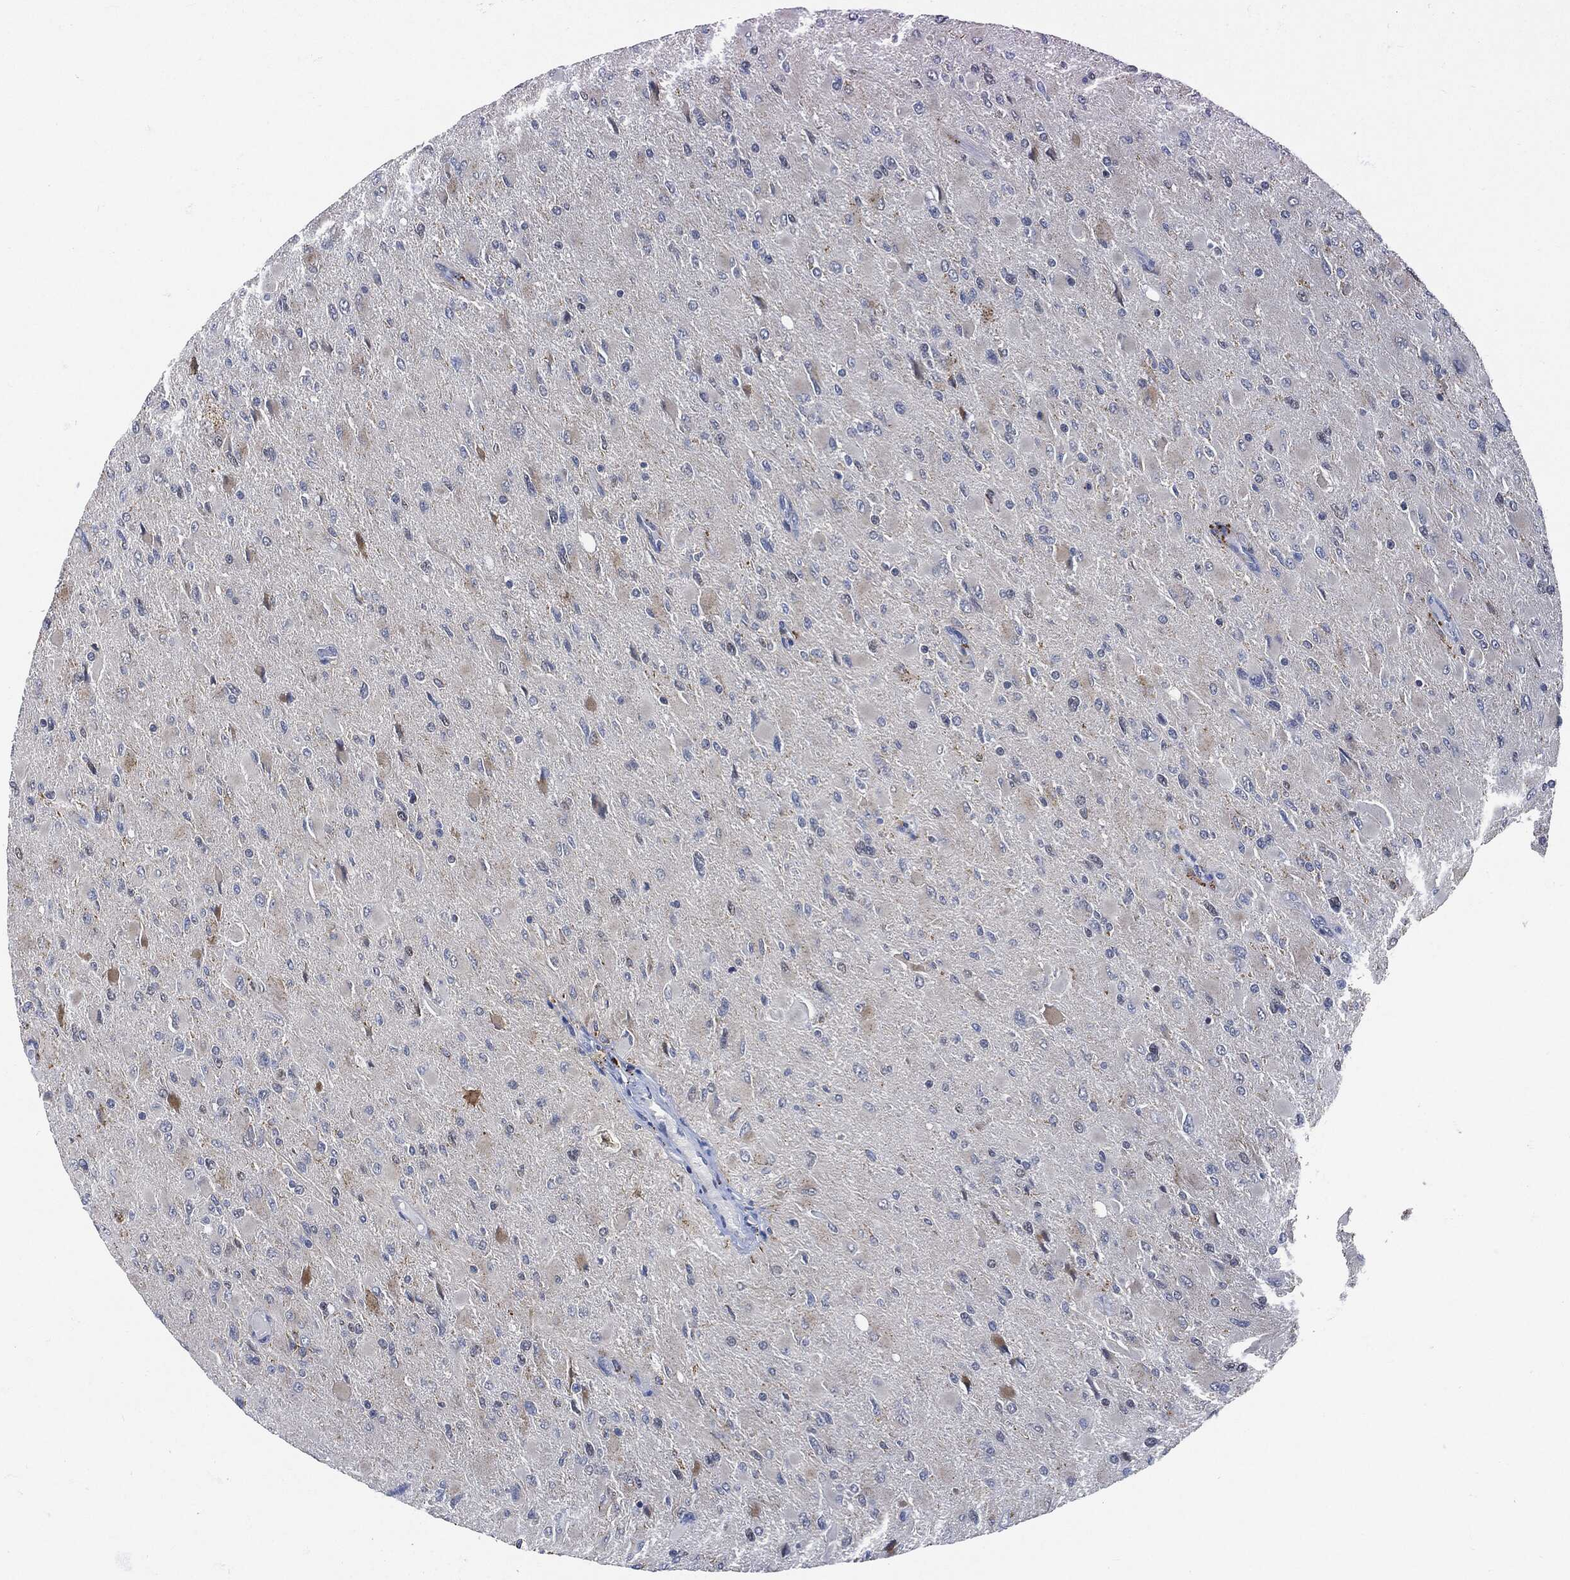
{"staining": {"intensity": "negative", "quantity": "none", "location": "none"}, "tissue": "glioma", "cell_type": "Tumor cells", "image_type": "cancer", "snomed": [{"axis": "morphology", "description": "Glioma, malignant, High grade"}, {"axis": "topography", "description": "Cerebral cortex"}], "caption": "This is a micrograph of IHC staining of glioma, which shows no positivity in tumor cells.", "gene": "VSIG4", "patient": {"sex": "female", "age": 36}}